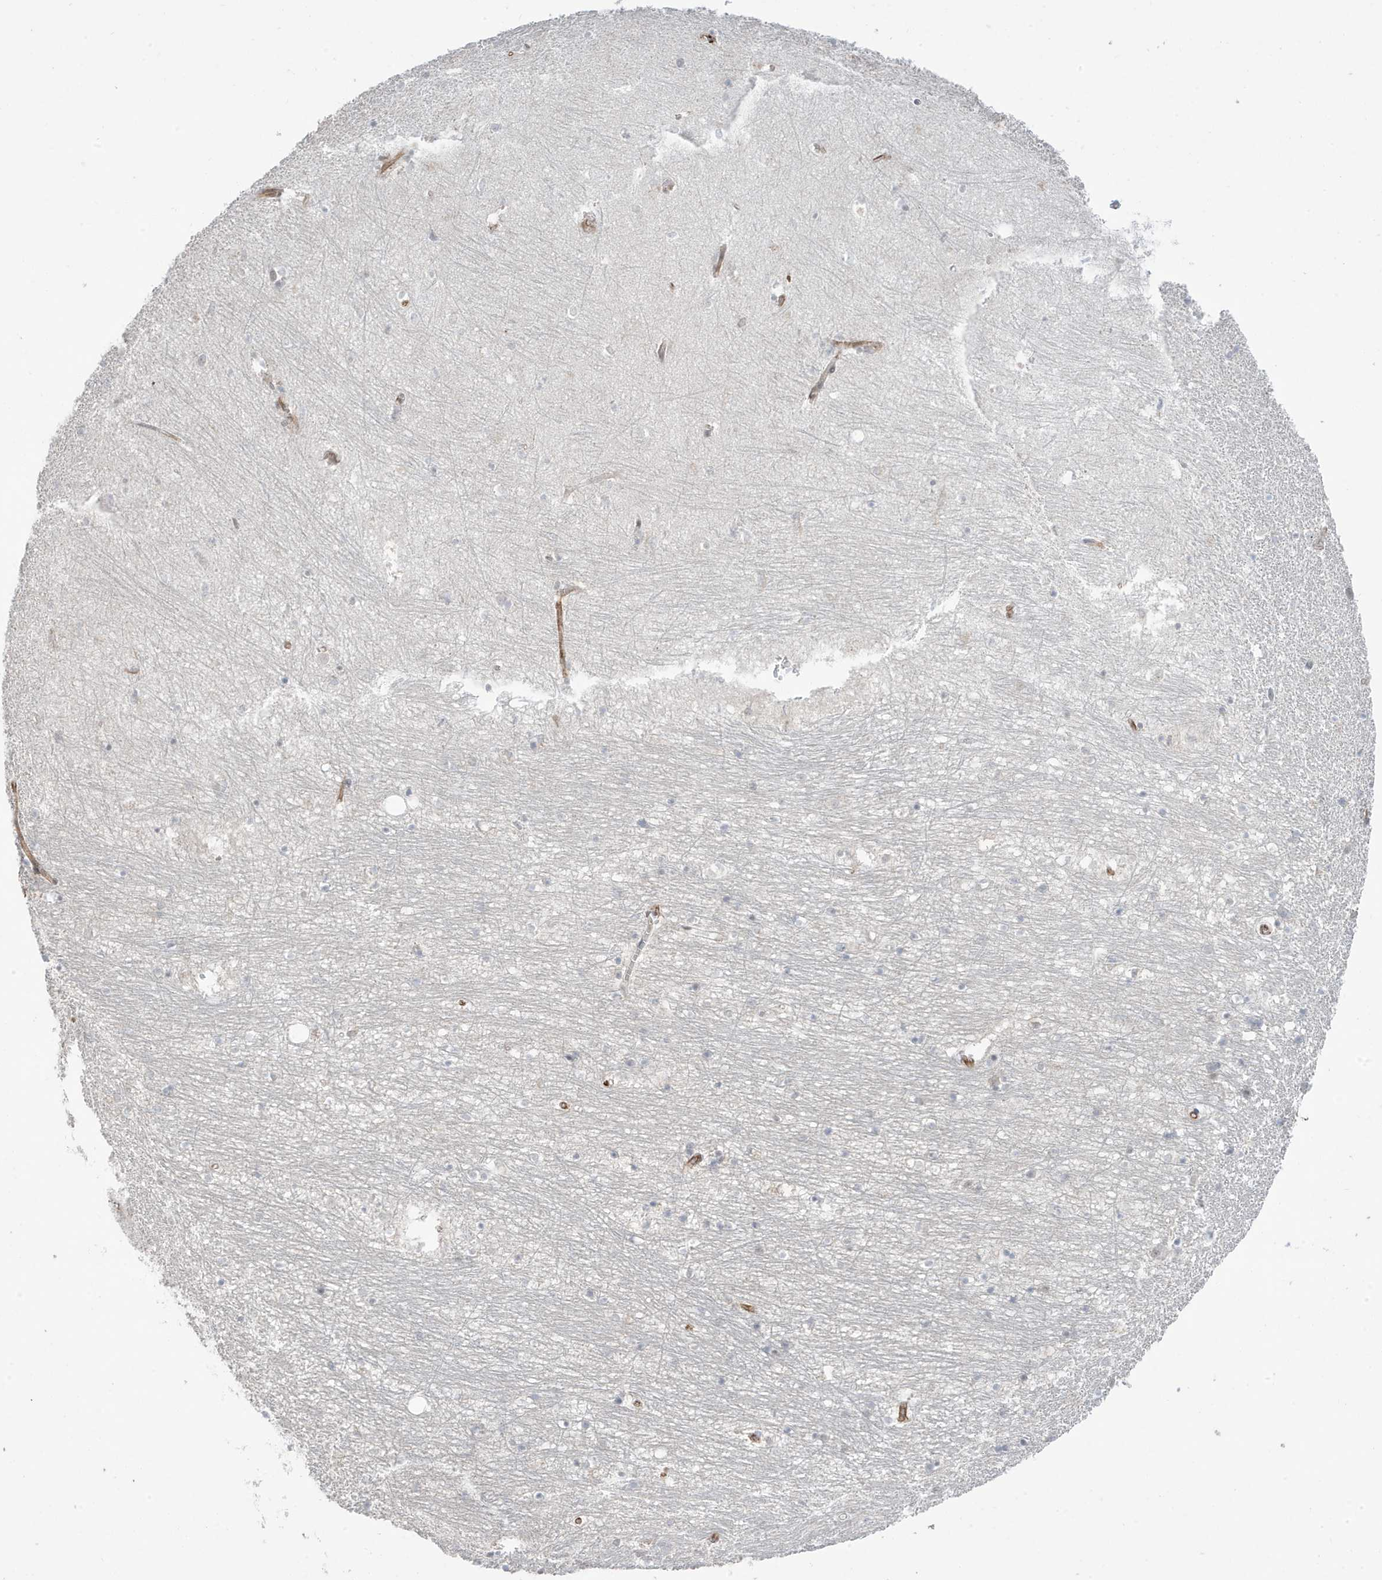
{"staining": {"intensity": "negative", "quantity": "none", "location": "none"}, "tissue": "hippocampus", "cell_type": "Glial cells", "image_type": "normal", "snomed": [{"axis": "morphology", "description": "Normal tissue, NOS"}, {"axis": "topography", "description": "Hippocampus"}], "caption": "This is a micrograph of immunohistochemistry (IHC) staining of unremarkable hippocampus, which shows no staining in glial cells. The staining was performed using DAB to visualize the protein expression in brown, while the nuclei were stained in blue with hematoxylin (Magnification: 20x).", "gene": "ADAMTSL3", "patient": {"sex": "female", "age": 64}}